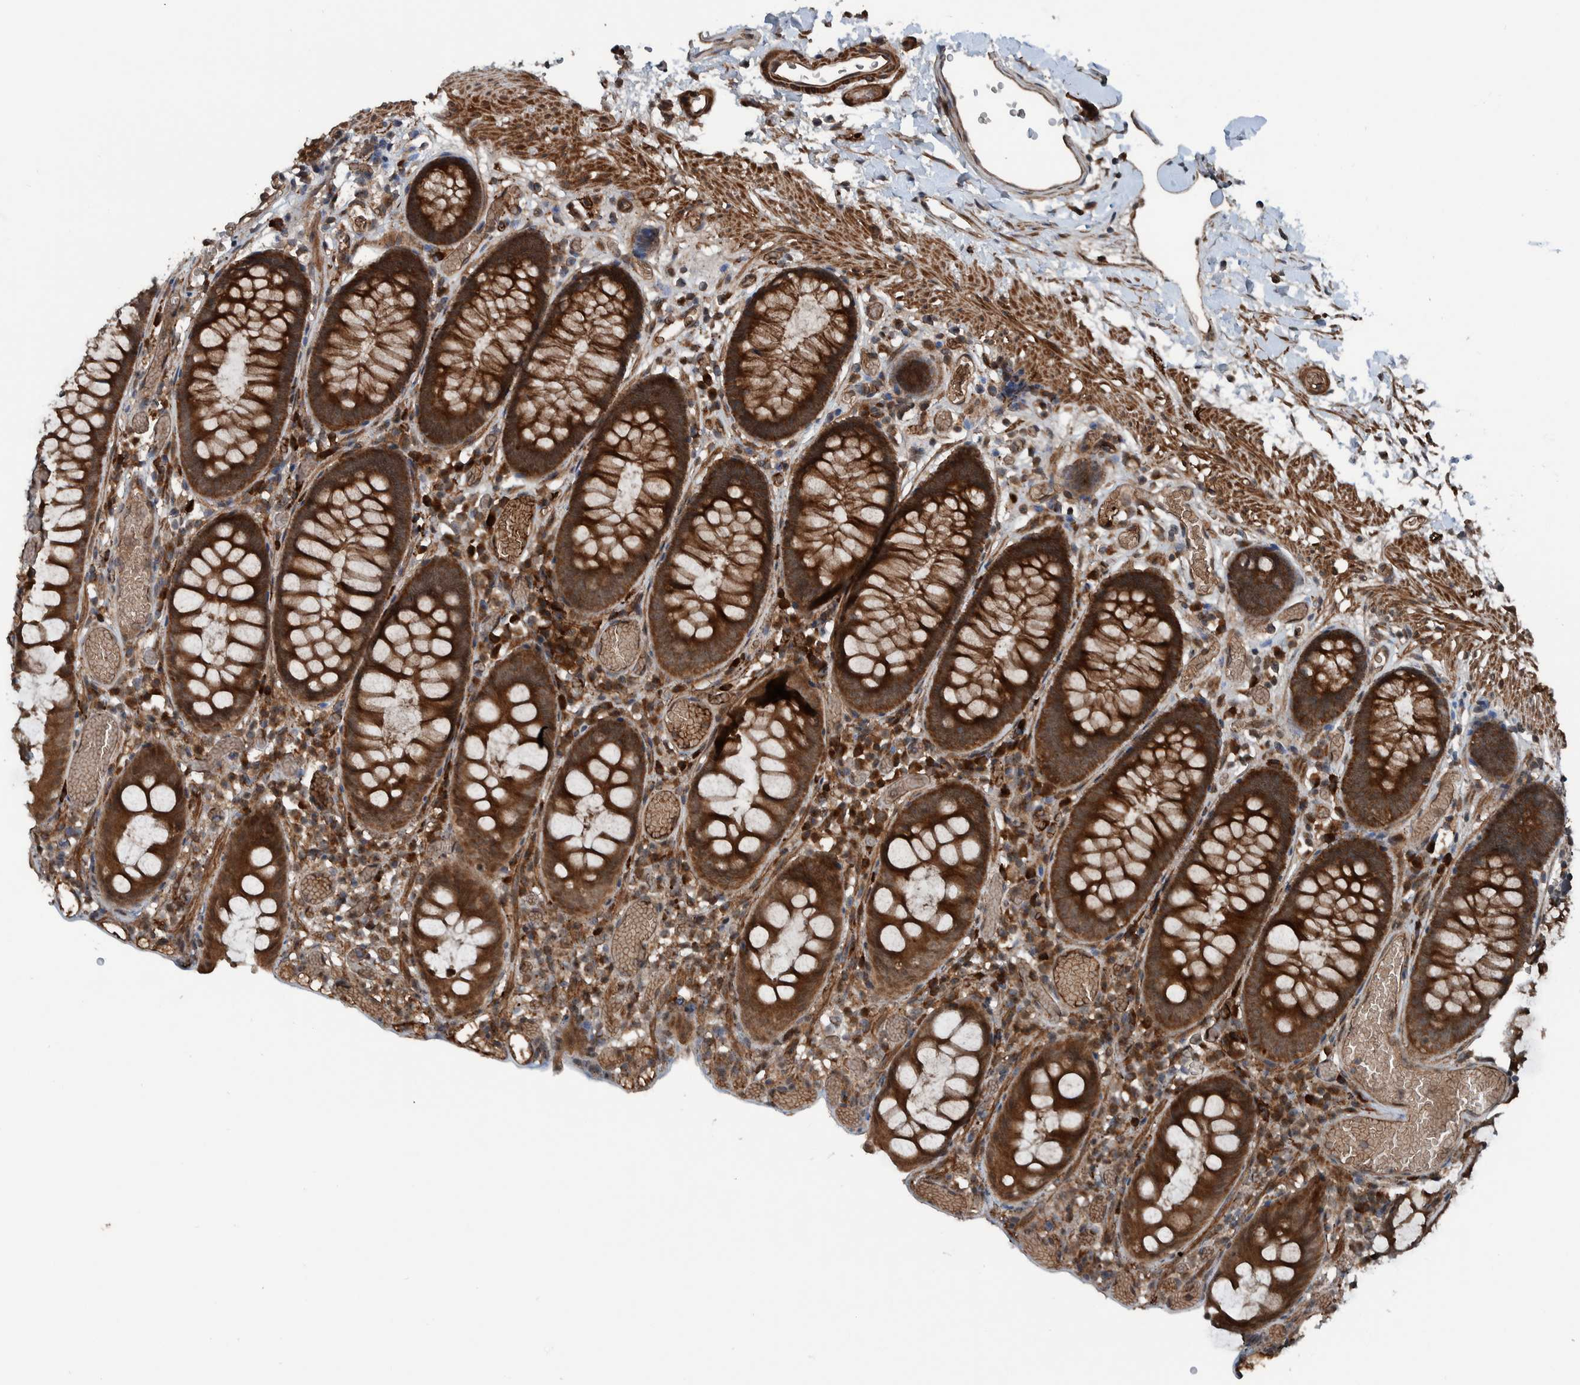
{"staining": {"intensity": "strong", "quantity": ">75%", "location": "cytoplasmic/membranous"}, "tissue": "colon", "cell_type": "Endothelial cells", "image_type": "normal", "snomed": [{"axis": "morphology", "description": "Normal tissue, NOS"}, {"axis": "topography", "description": "Colon"}], "caption": "Immunohistochemistry of unremarkable human colon demonstrates high levels of strong cytoplasmic/membranous expression in approximately >75% of endothelial cells.", "gene": "CUEDC1", "patient": {"sex": "male", "age": 14}}